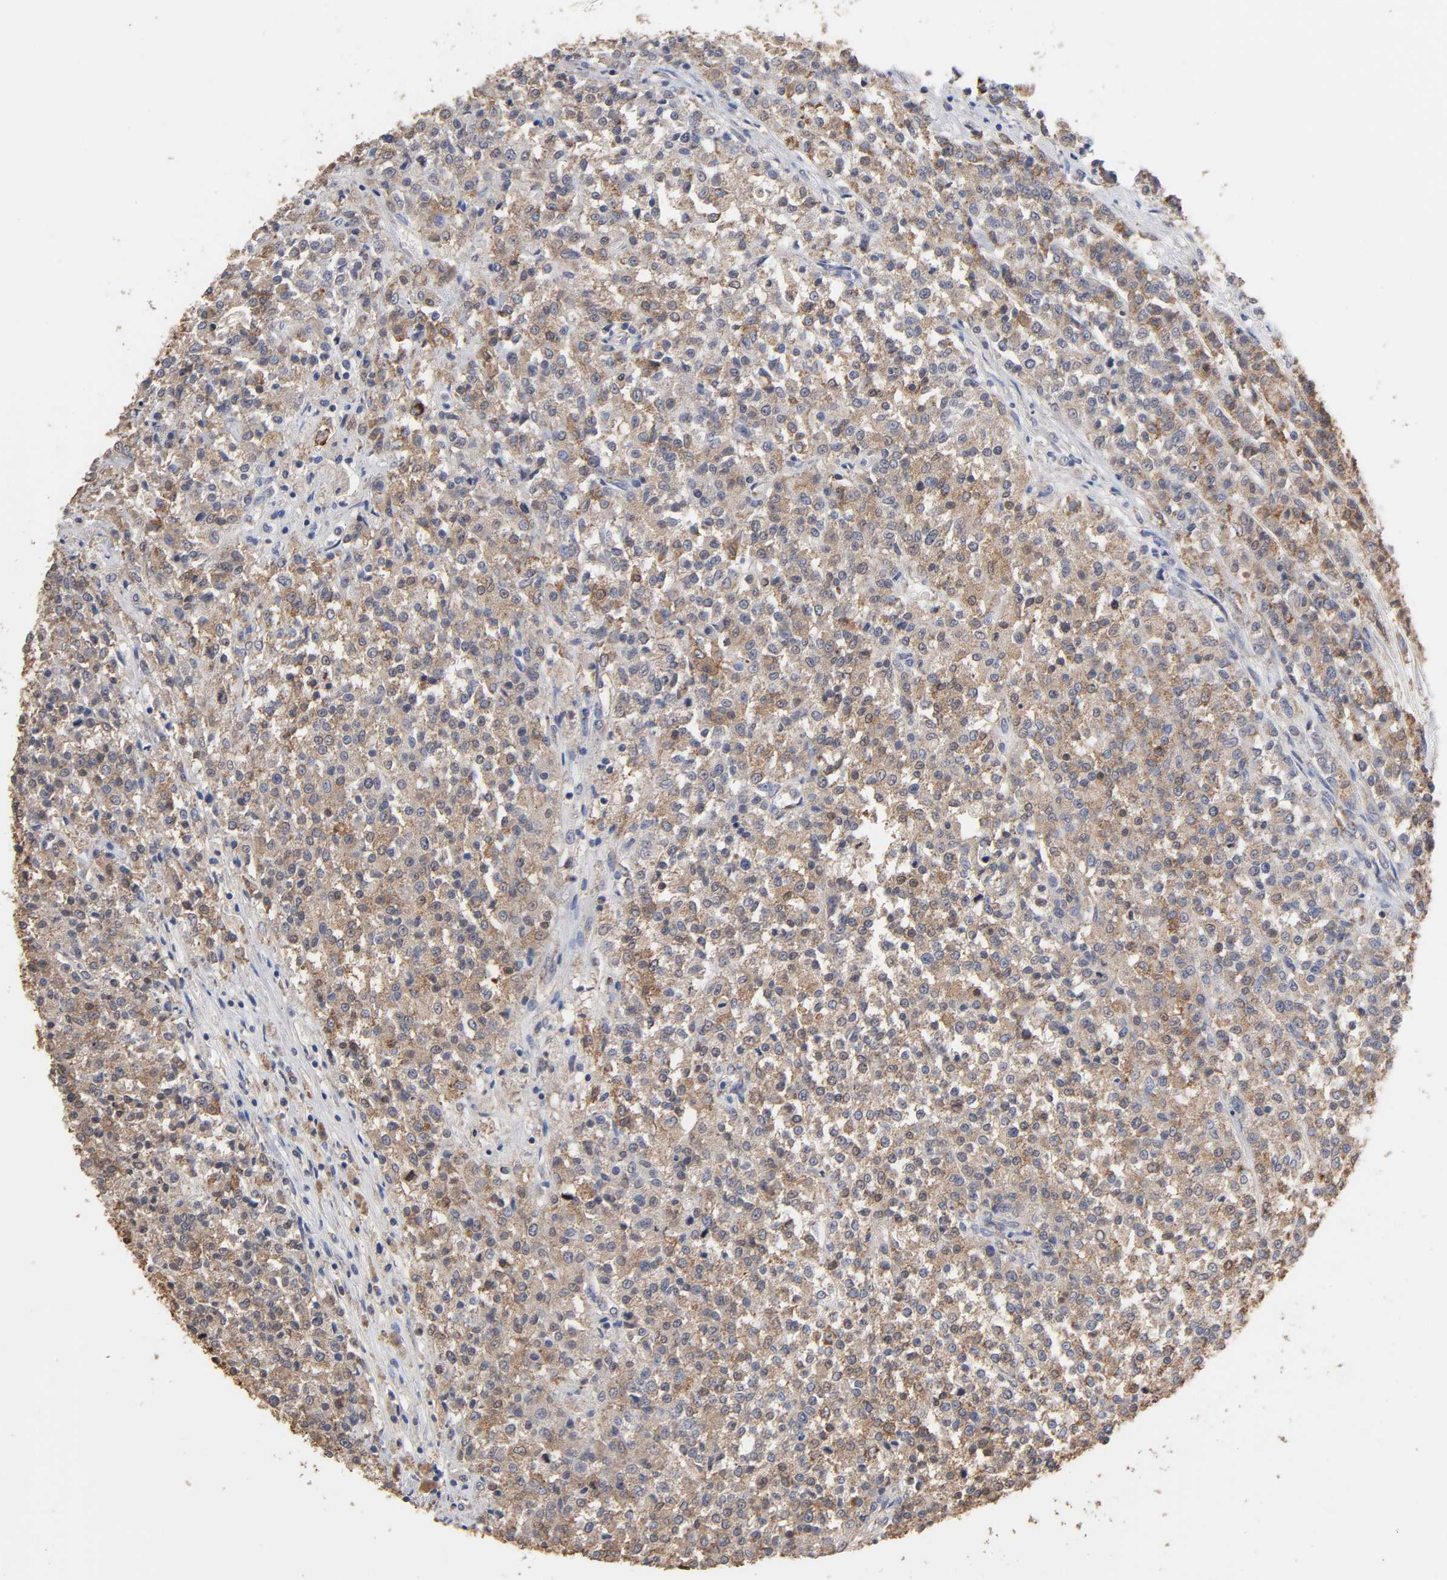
{"staining": {"intensity": "moderate", "quantity": ">75%", "location": "cytoplasmic/membranous"}, "tissue": "testis cancer", "cell_type": "Tumor cells", "image_type": "cancer", "snomed": [{"axis": "morphology", "description": "Seminoma, NOS"}, {"axis": "topography", "description": "Testis"}], "caption": "Tumor cells exhibit medium levels of moderate cytoplasmic/membranous positivity in about >75% of cells in human testis cancer.", "gene": "CYCS", "patient": {"sex": "male", "age": 59}}